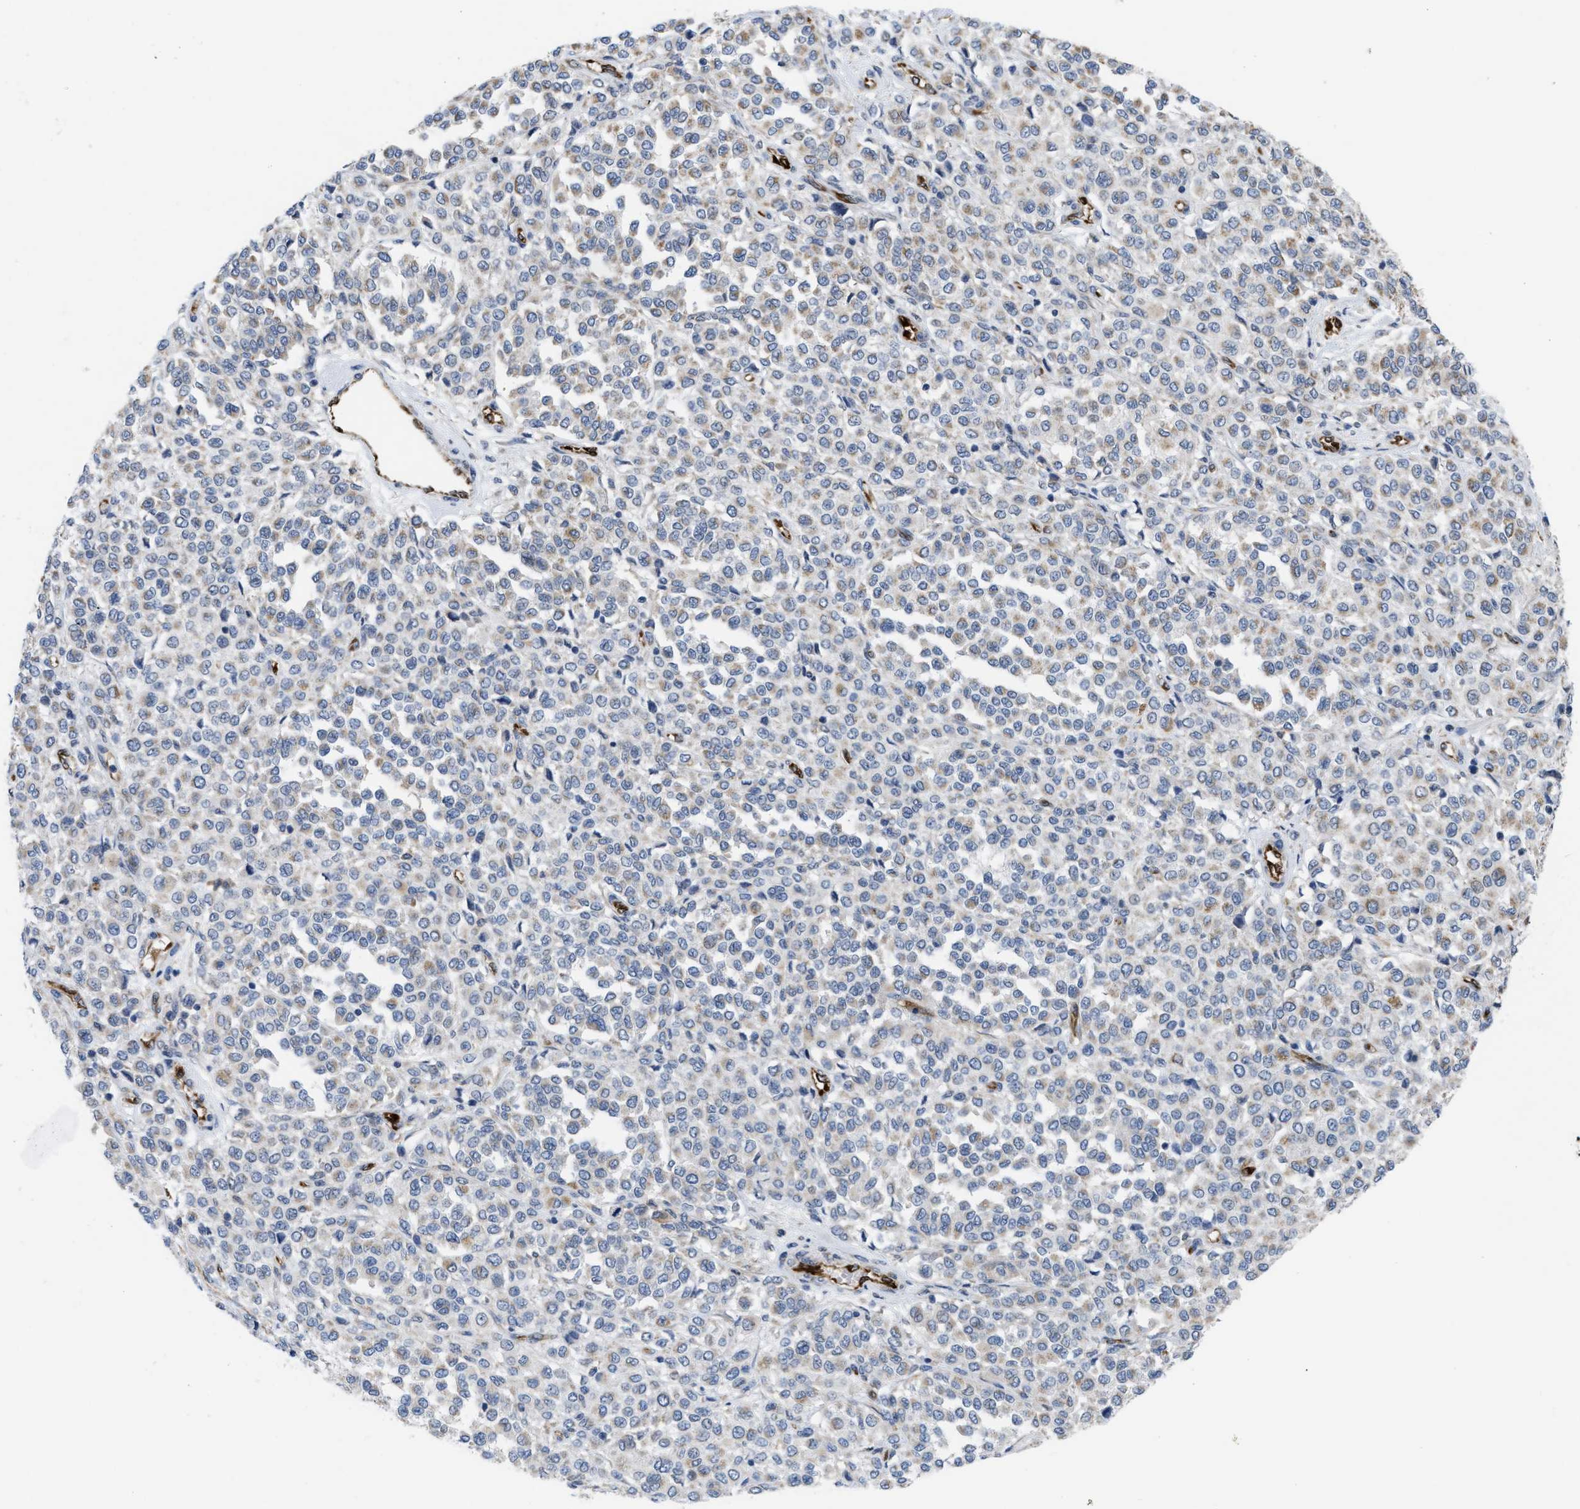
{"staining": {"intensity": "weak", "quantity": "25%-75%", "location": "cytoplasmic/membranous"}, "tissue": "melanoma", "cell_type": "Tumor cells", "image_type": "cancer", "snomed": [{"axis": "morphology", "description": "Malignant melanoma, Metastatic site"}, {"axis": "topography", "description": "Pancreas"}], "caption": "DAB immunohistochemical staining of melanoma reveals weak cytoplasmic/membranous protein positivity in about 25%-75% of tumor cells.", "gene": "EOGT", "patient": {"sex": "female", "age": 30}}